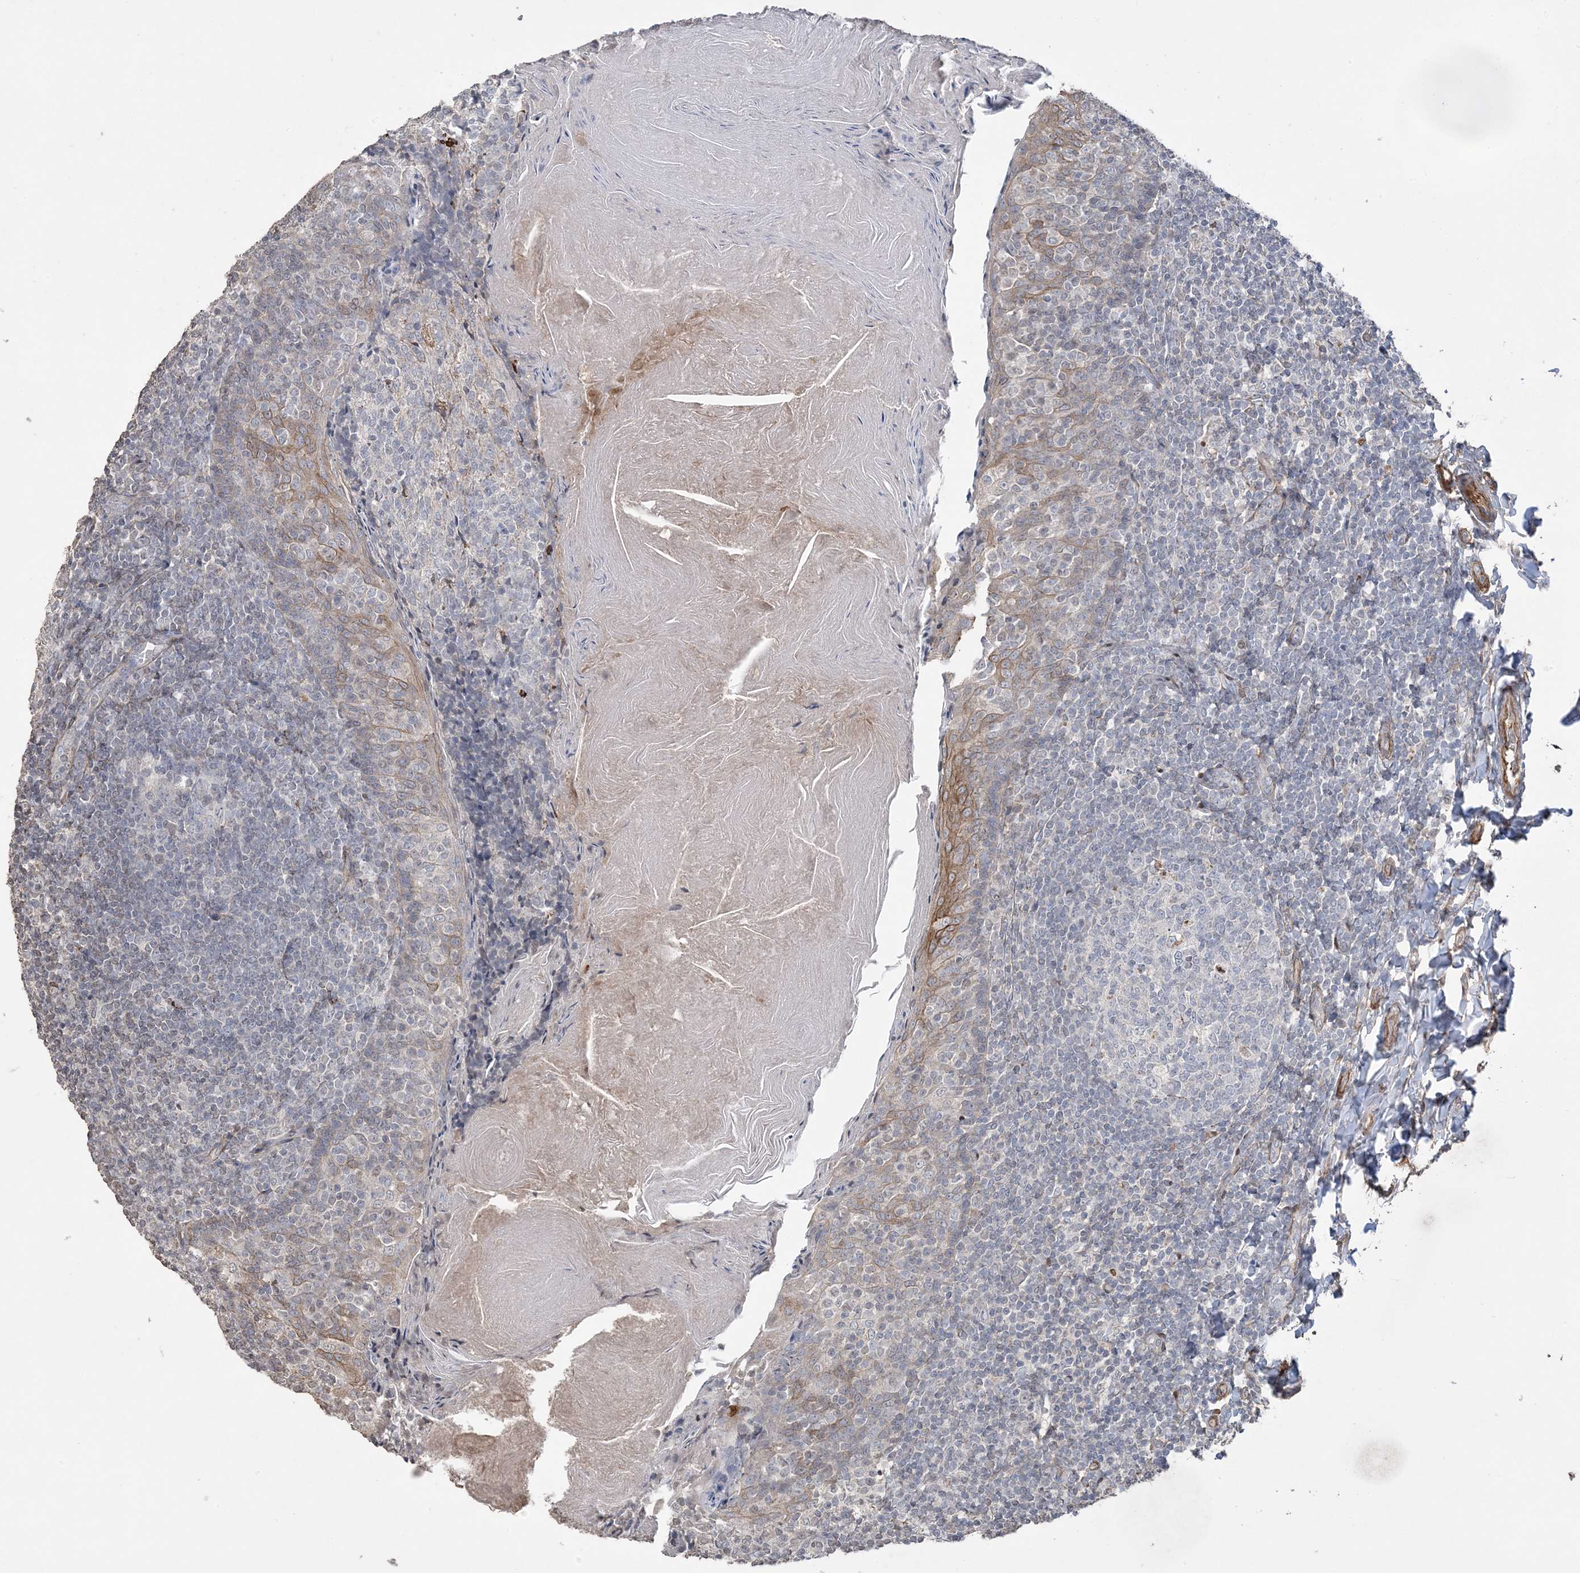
{"staining": {"intensity": "negative", "quantity": "none", "location": "none"}, "tissue": "tonsil", "cell_type": "Germinal center cells", "image_type": "normal", "snomed": [{"axis": "morphology", "description": "Normal tissue, NOS"}, {"axis": "topography", "description": "Tonsil"}], "caption": "A high-resolution histopathology image shows immunohistochemistry staining of benign tonsil, which exhibits no significant staining in germinal center cells.", "gene": "XRN1", "patient": {"sex": "female", "age": 19}}